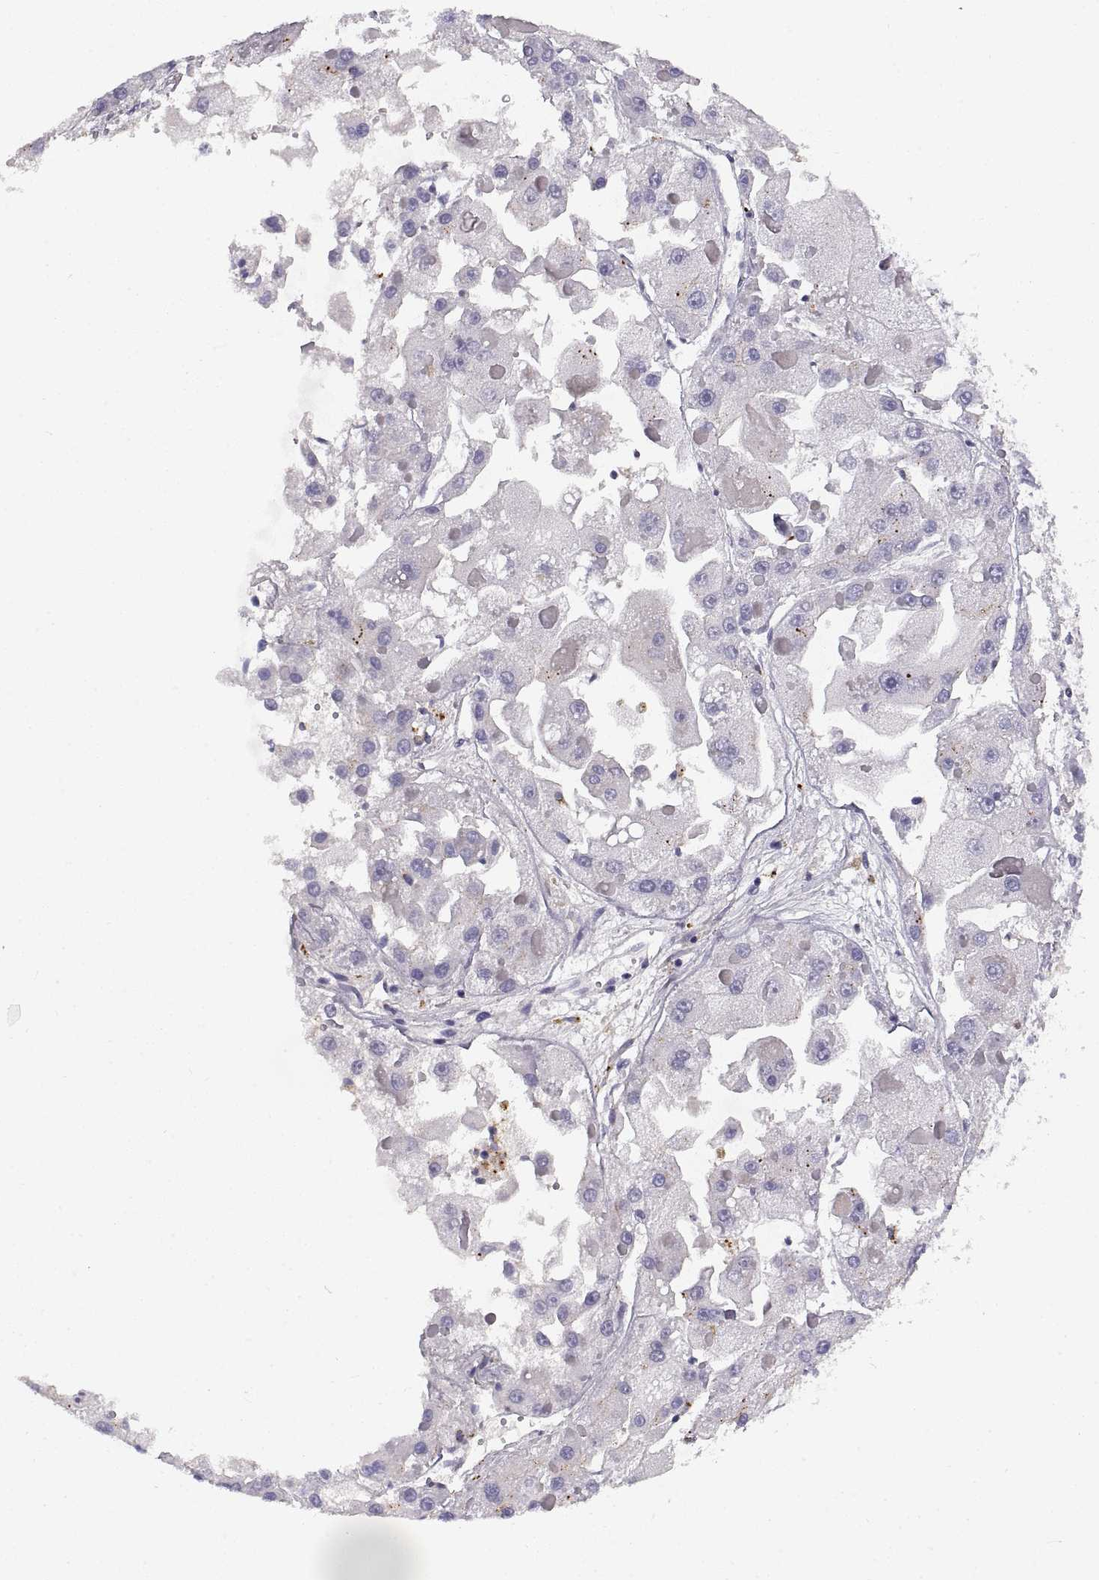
{"staining": {"intensity": "negative", "quantity": "none", "location": "none"}, "tissue": "liver cancer", "cell_type": "Tumor cells", "image_type": "cancer", "snomed": [{"axis": "morphology", "description": "Carcinoma, Hepatocellular, NOS"}, {"axis": "topography", "description": "Liver"}], "caption": "Immunohistochemistry of liver hepatocellular carcinoma shows no positivity in tumor cells.", "gene": "CRYBB3", "patient": {"sex": "female", "age": 73}}